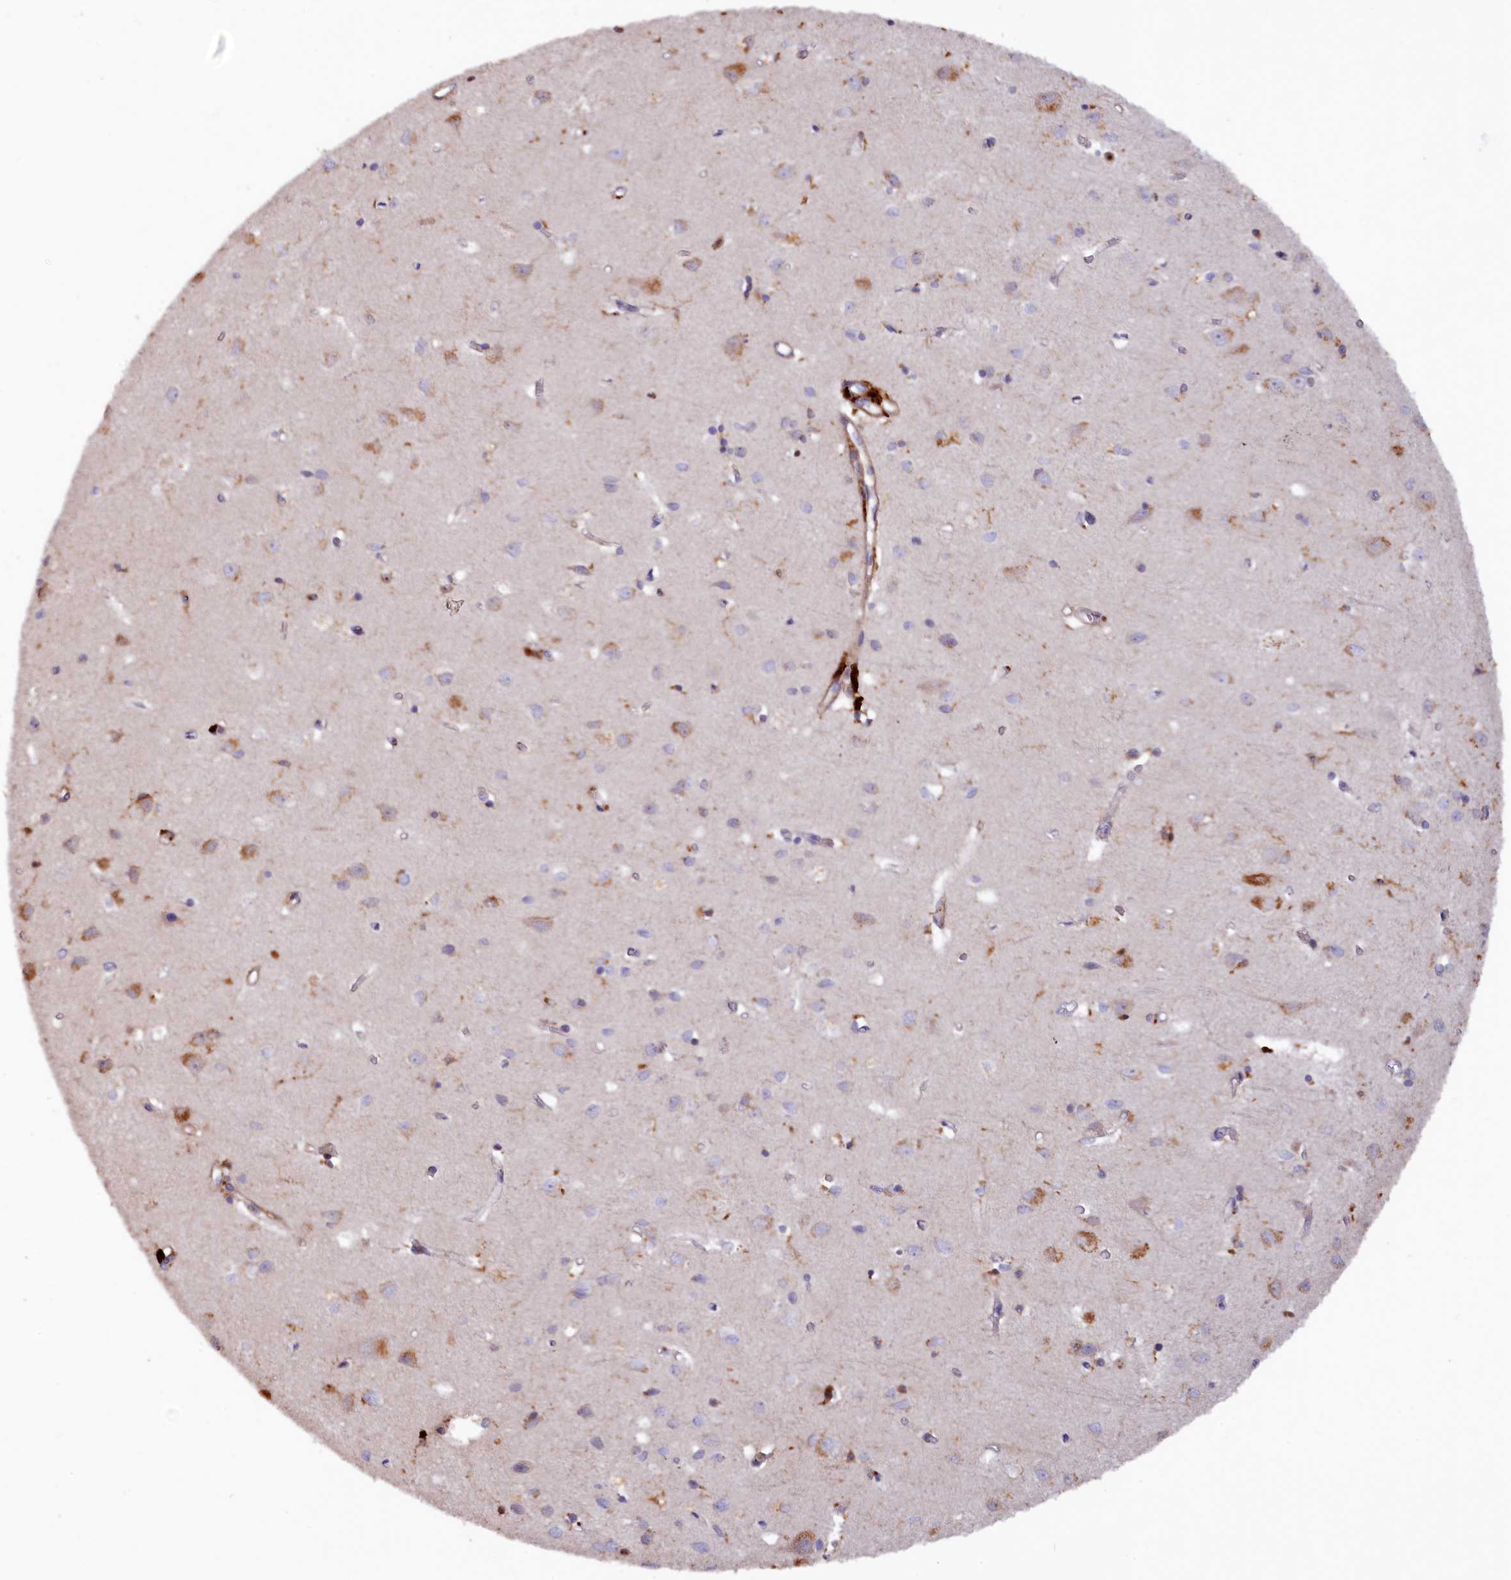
{"staining": {"intensity": "moderate", "quantity": "25%-75%", "location": "cytoplasmic/membranous"}, "tissue": "cerebral cortex", "cell_type": "Endothelial cells", "image_type": "normal", "snomed": [{"axis": "morphology", "description": "Normal tissue, NOS"}, {"axis": "topography", "description": "Cerebral cortex"}], "caption": "Cerebral cortex stained with IHC reveals moderate cytoplasmic/membranous staining in approximately 25%-75% of endothelial cells. (Stains: DAB in brown, nuclei in blue, Microscopy: brightfield microscopy at high magnification).", "gene": "FERMT1", "patient": {"sex": "female", "age": 64}}